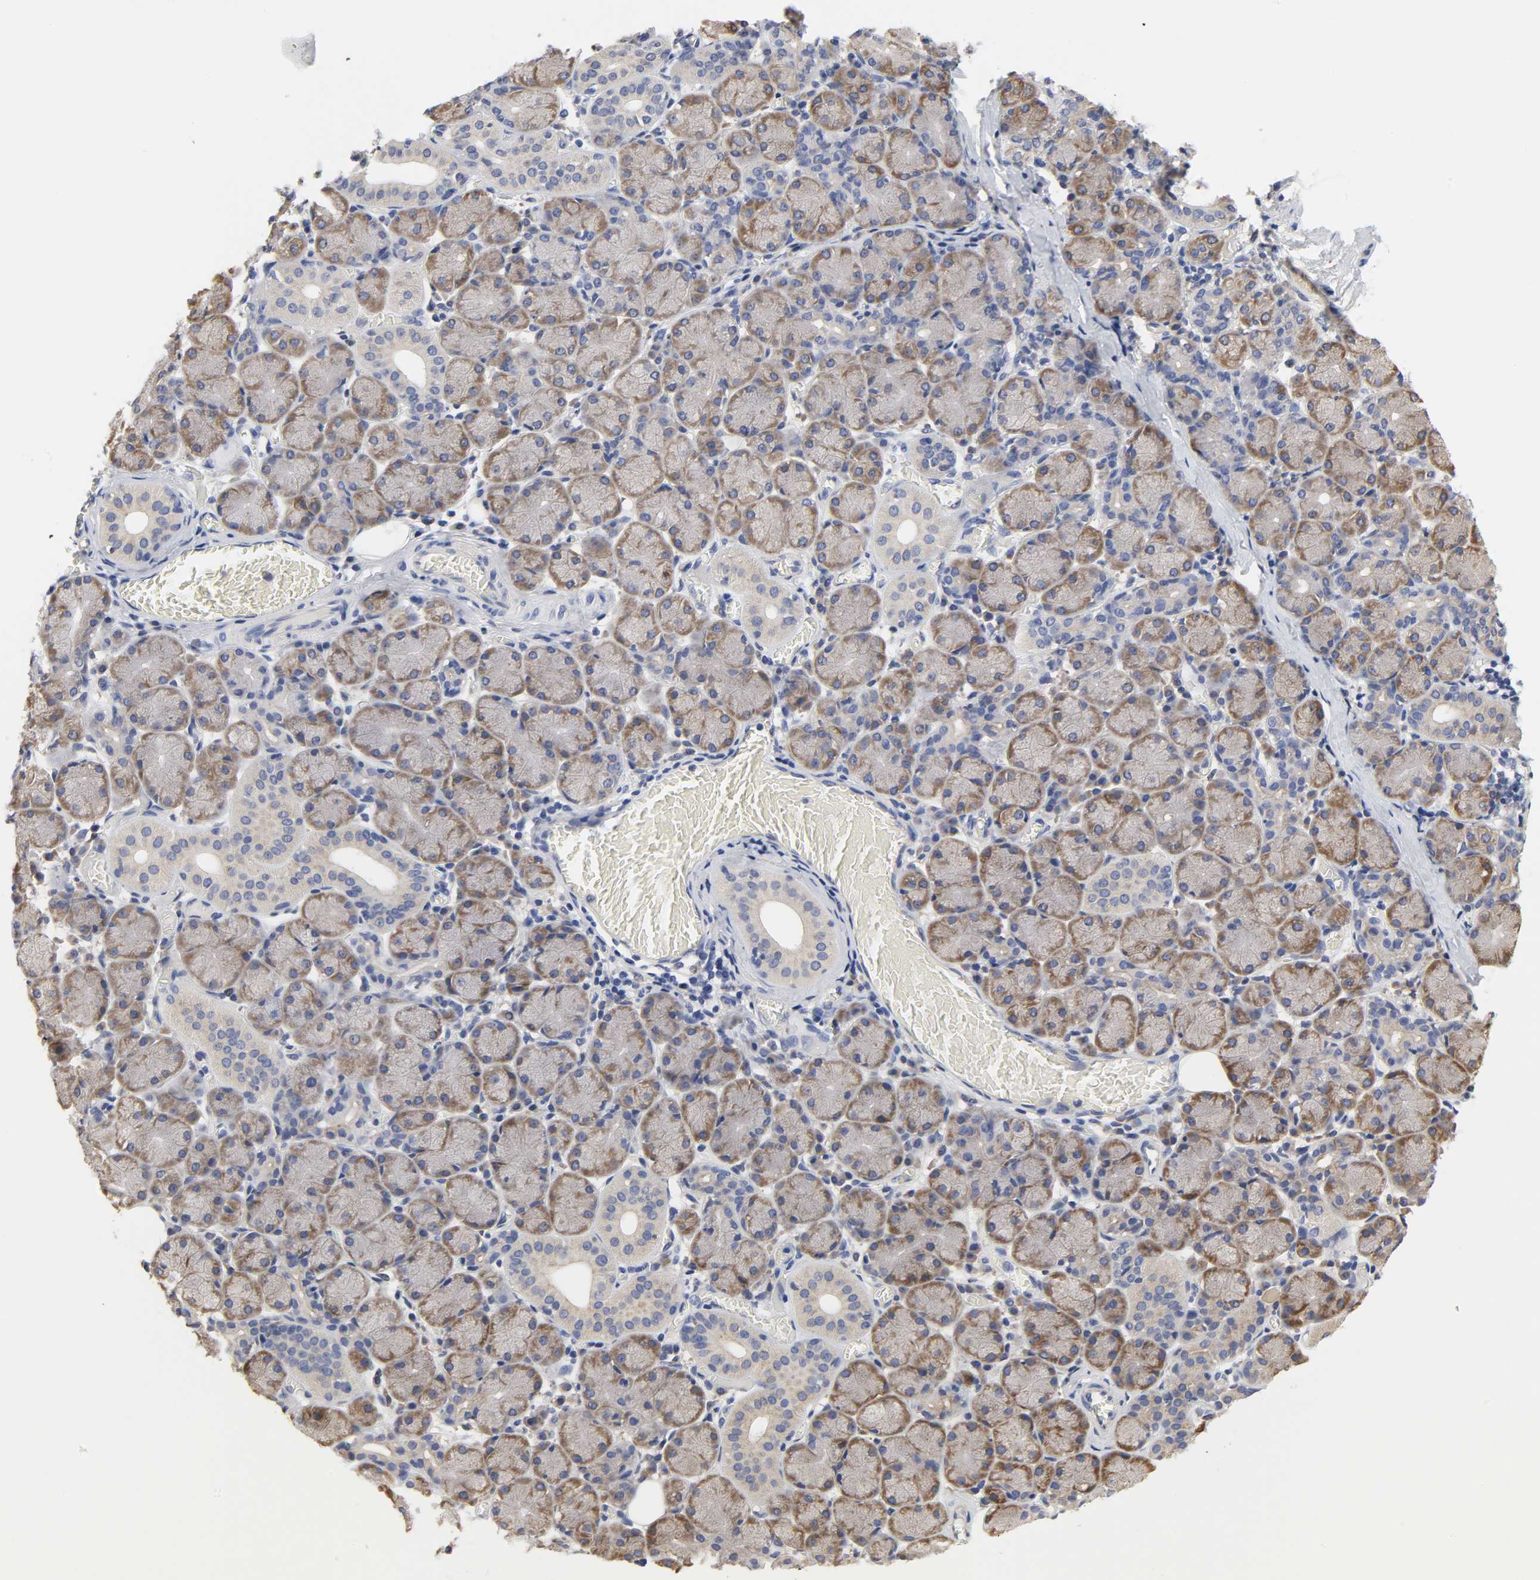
{"staining": {"intensity": "moderate", "quantity": ">75%", "location": "cytoplasmic/membranous"}, "tissue": "salivary gland", "cell_type": "Glandular cells", "image_type": "normal", "snomed": [{"axis": "morphology", "description": "Normal tissue, NOS"}, {"axis": "topography", "description": "Salivary gland"}], "caption": "Immunohistochemical staining of normal human salivary gland shows medium levels of moderate cytoplasmic/membranous positivity in about >75% of glandular cells.", "gene": "HCK", "patient": {"sex": "female", "age": 24}}